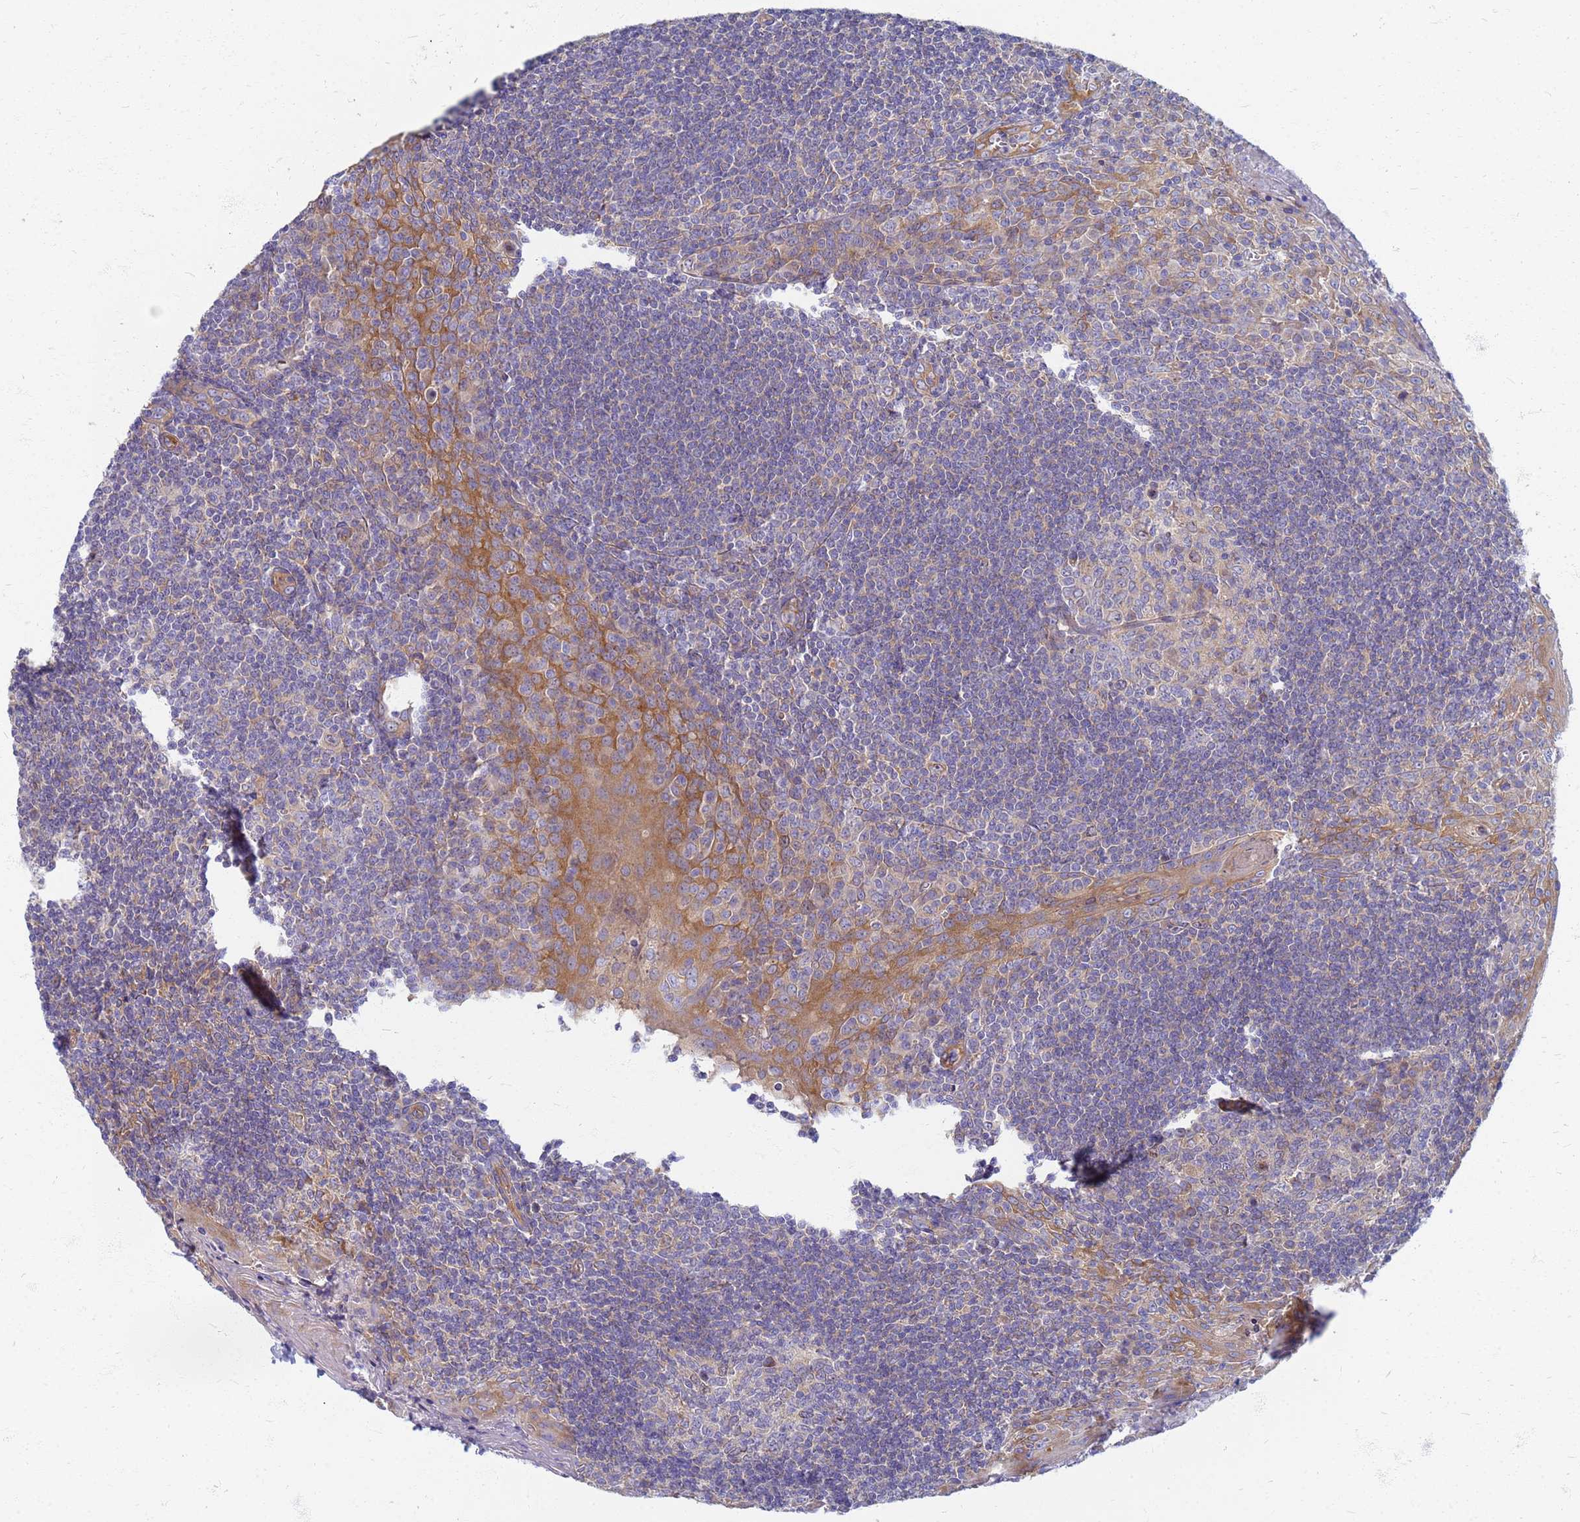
{"staining": {"intensity": "weak", "quantity": "<25%", "location": "cytoplasmic/membranous"}, "tissue": "tonsil", "cell_type": "Germinal center cells", "image_type": "normal", "snomed": [{"axis": "morphology", "description": "Normal tissue, NOS"}, {"axis": "topography", "description": "Tonsil"}], "caption": "Photomicrograph shows no significant protein positivity in germinal center cells of normal tonsil.", "gene": "EEA1", "patient": {"sex": "male", "age": 27}}